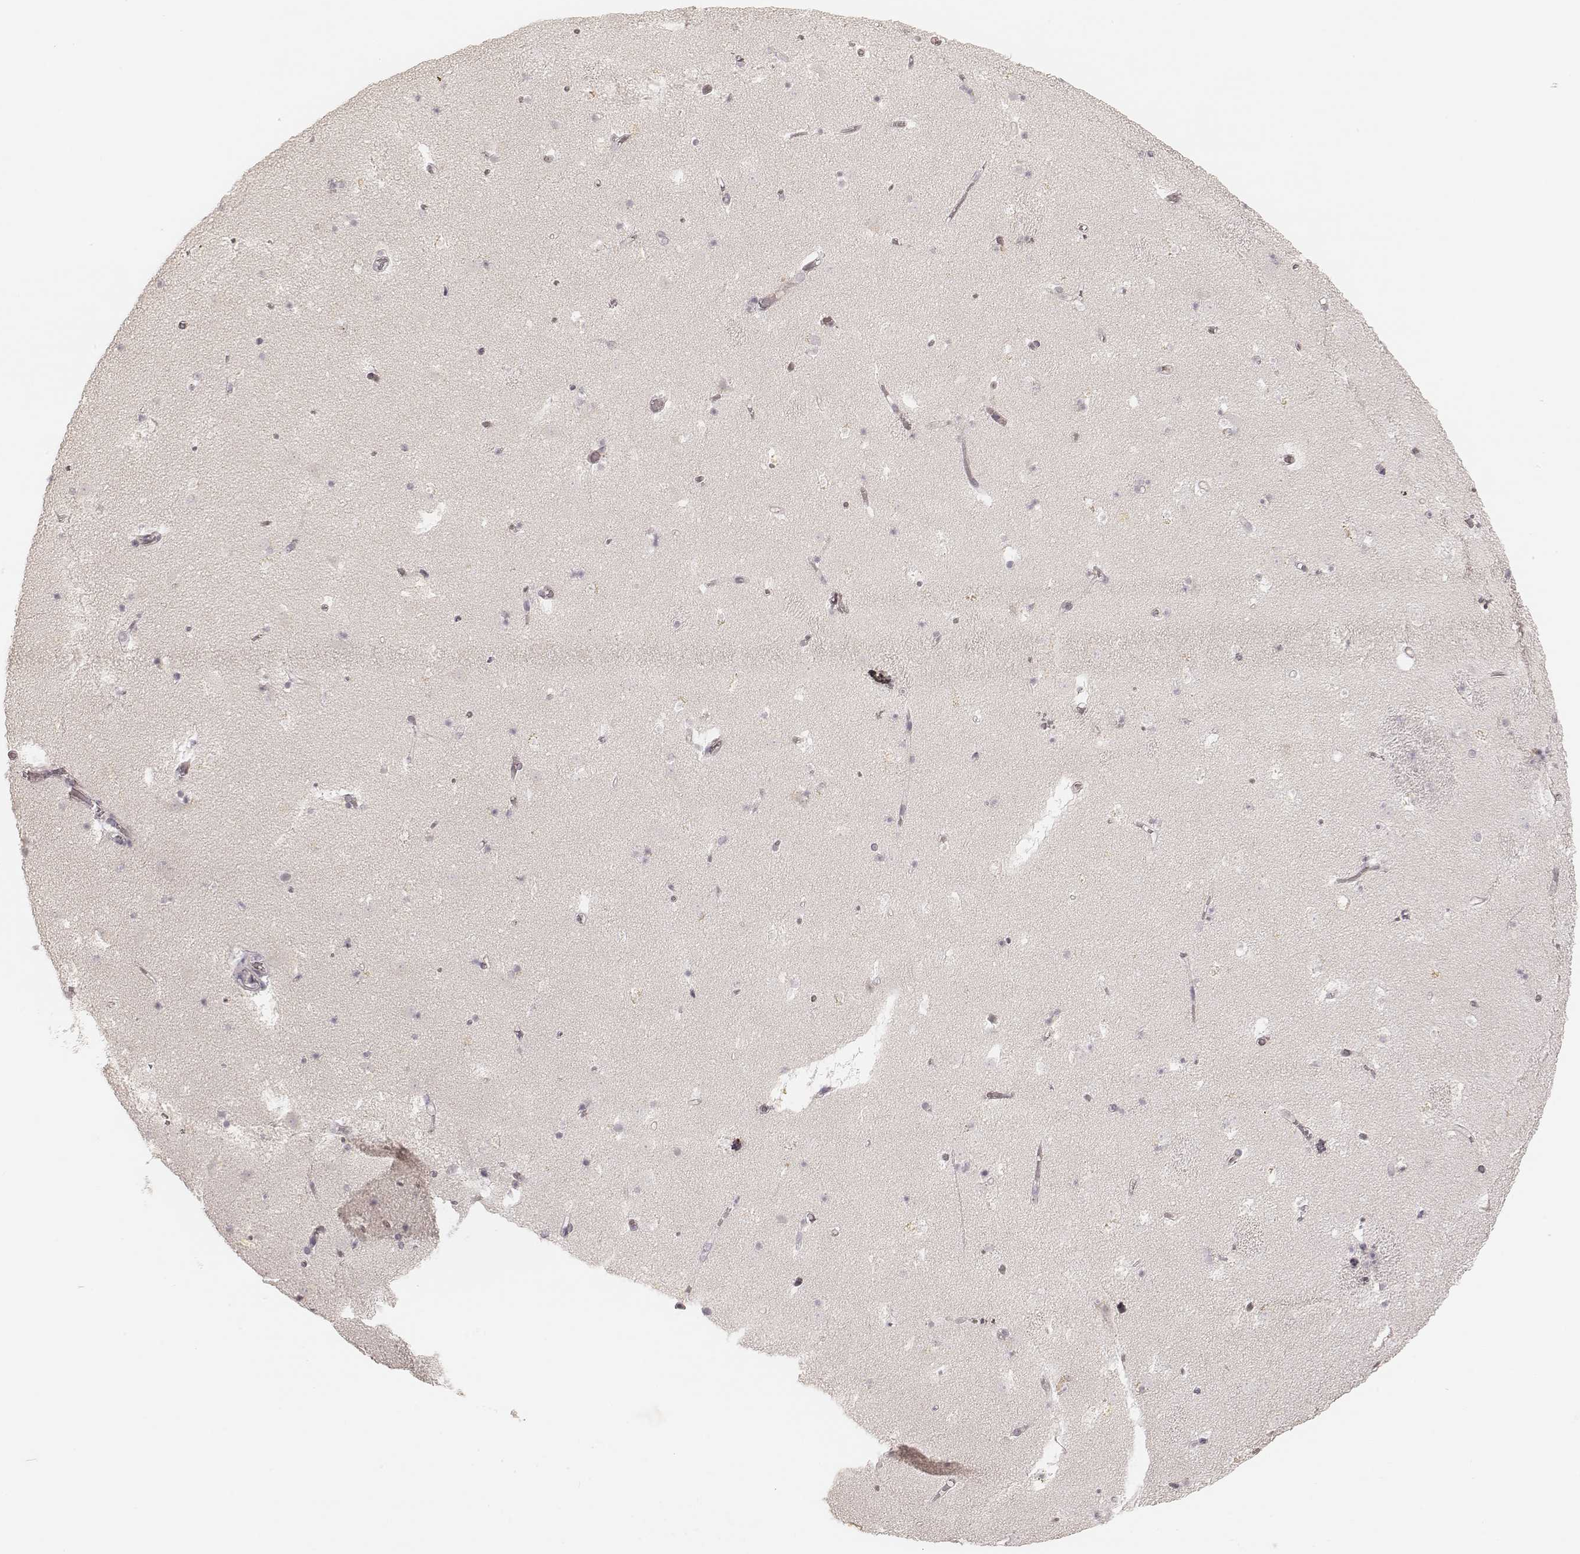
{"staining": {"intensity": "negative", "quantity": "none", "location": "none"}, "tissue": "caudate", "cell_type": "Glial cells", "image_type": "normal", "snomed": [{"axis": "morphology", "description": "Normal tissue, NOS"}, {"axis": "topography", "description": "Lateral ventricle wall"}], "caption": "Immunohistochemistry micrograph of benign caudate: caudate stained with DAB (3,3'-diaminobenzidine) reveals no significant protein expression in glial cells.", "gene": "GORASP2", "patient": {"sex": "female", "age": 42}}